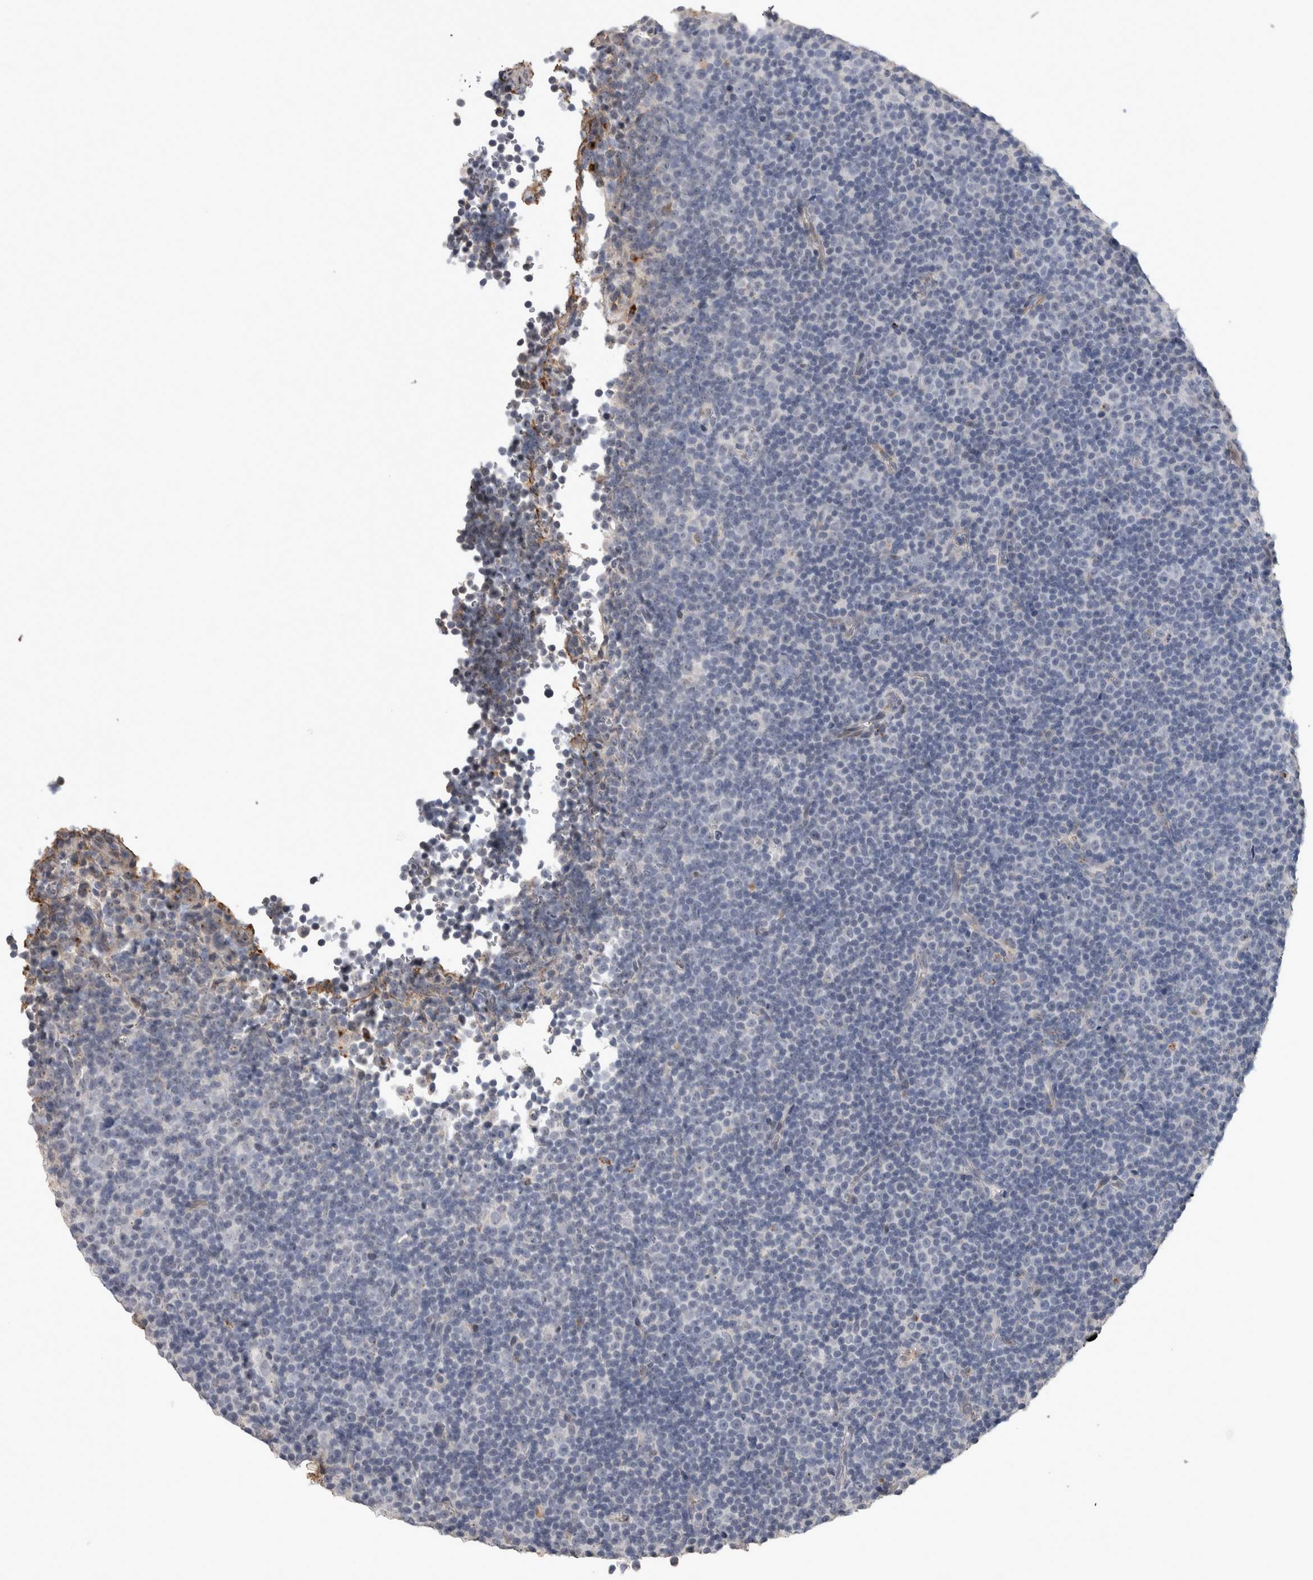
{"staining": {"intensity": "negative", "quantity": "none", "location": "none"}, "tissue": "lymphoma", "cell_type": "Tumor cells", "image_type": "cancer", "snomed": [{"axis": "morphology", "description": "Malignant lymphoma, non-Hodgkin's type, Low grade"}, {"axis": "topography", "description": "Lymph node"}], "caption": "Image shows no significant protein staining in tumor cells of lymphoma.", "gene": "STC1", "patient": {"sex": "female", "age": 67}}